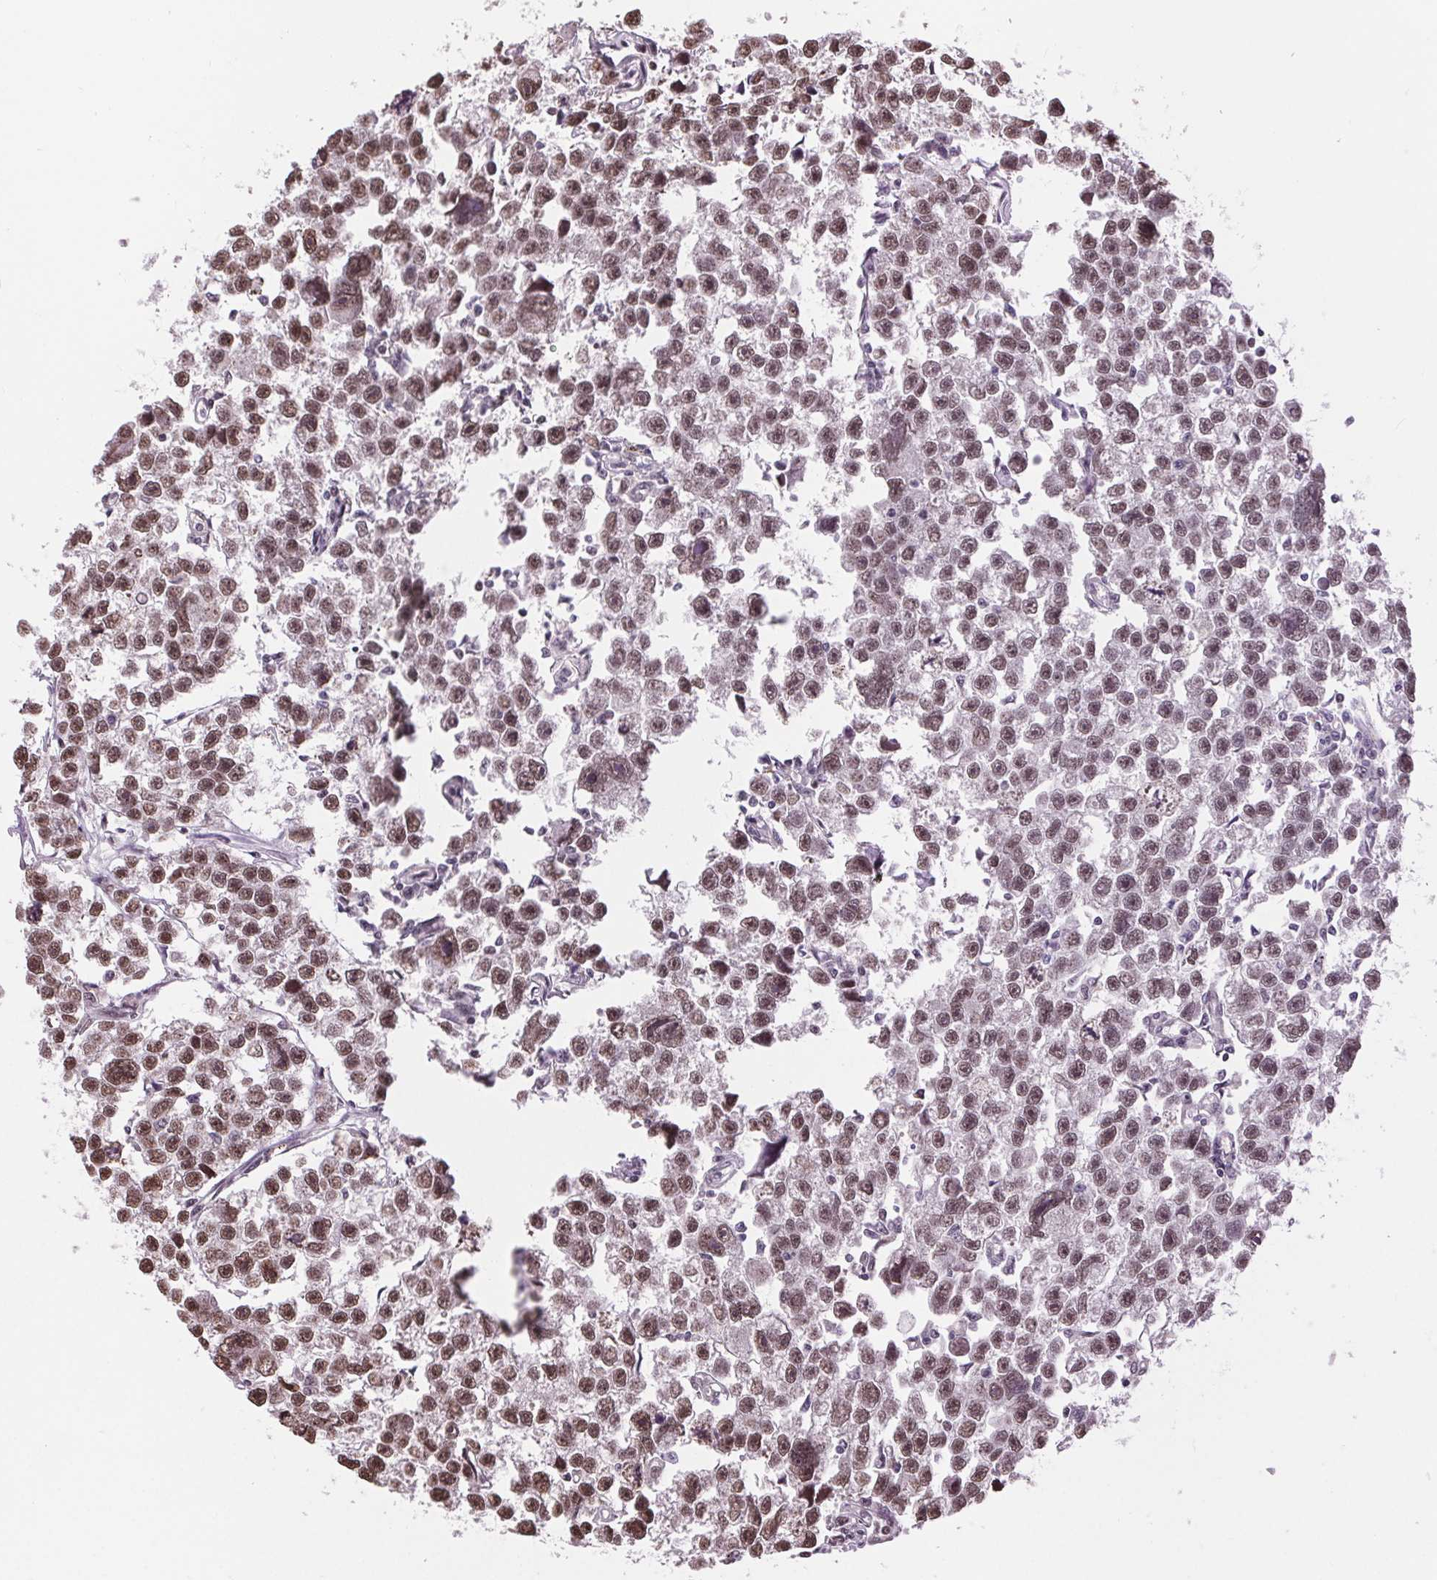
{"staining": {"intensity": "moderate", "quantity": ">75%", "location": "nuclear"}, "tissue": "testis cancer", "cell_type": "Tumor cells", "image_type": "cancer", "snomed": [{"axis": "morphology", "description": "Seminoma, NOS"}, {"axis": "topography", "description": "Testis"}], "caption": "Testis seminoma stained with immunohistochemistry (IHC) demonstrates moderate nuclear staining in about >75% of tumor cells. The protein is shown in brown color, while the nuclei are stained blue.", "gene": "RAD23A", "patient": {"sex": "male", "age": 26}}